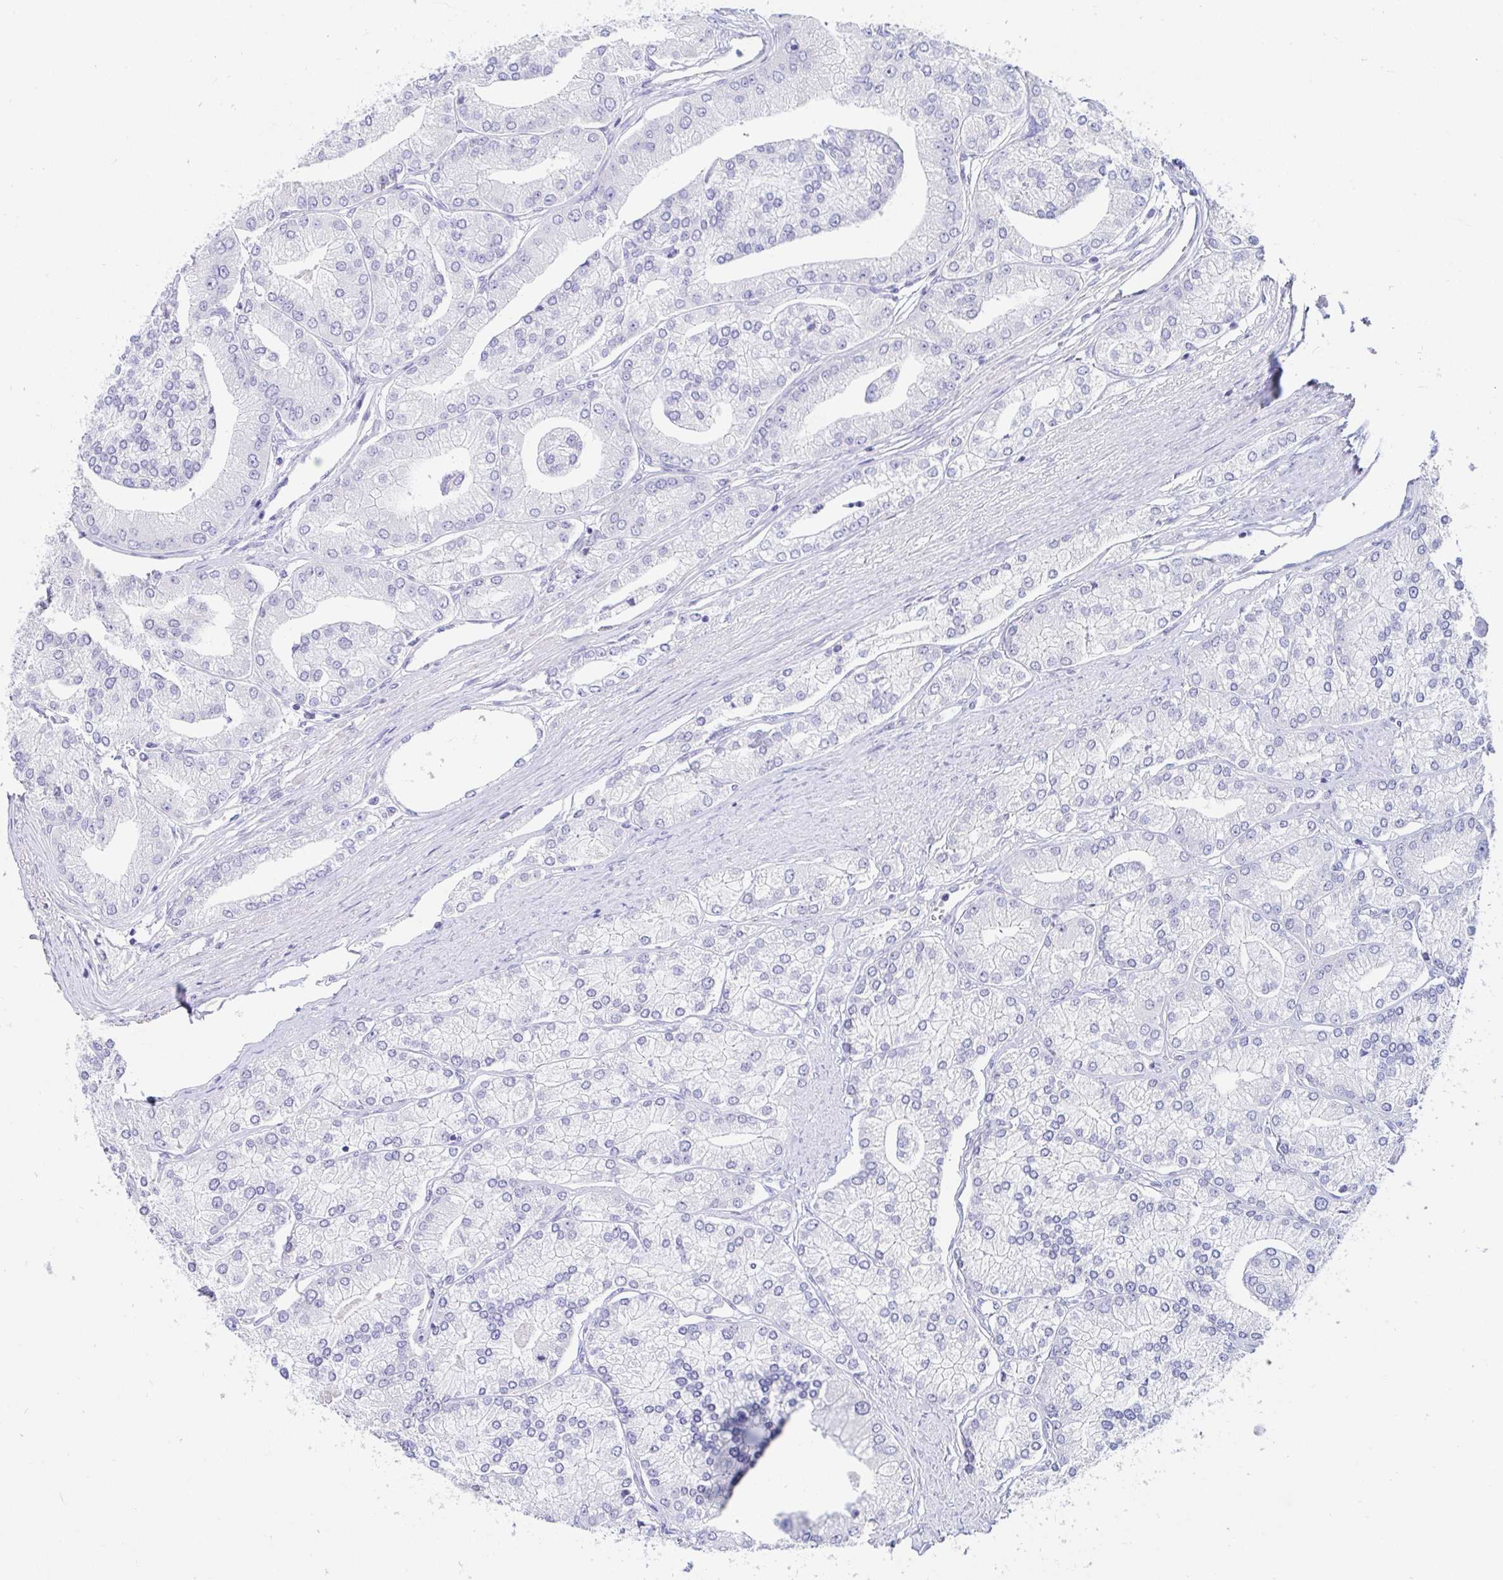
{"staining": {"intensity": "negative", "quantity": "none", "location": "none"}, "tissue": "prostate cancer", "cell_type": "Tumor cells", "image_type": "cancer", "snomed": [{"axis": "morphology", "description": "Adenocarcinoma, High grade"}, {"axis": "topography", "description": "Prostate"}], "caption": "Immunohistochemistry micrograph of neoplastic tissue: human adenocarcinoma (high-grade) (prostate) stained with DAB reveals no significant protein expression in tumor cells.", "gene": "C4orf17", "patient": {"sex": "male", "age": 61}}